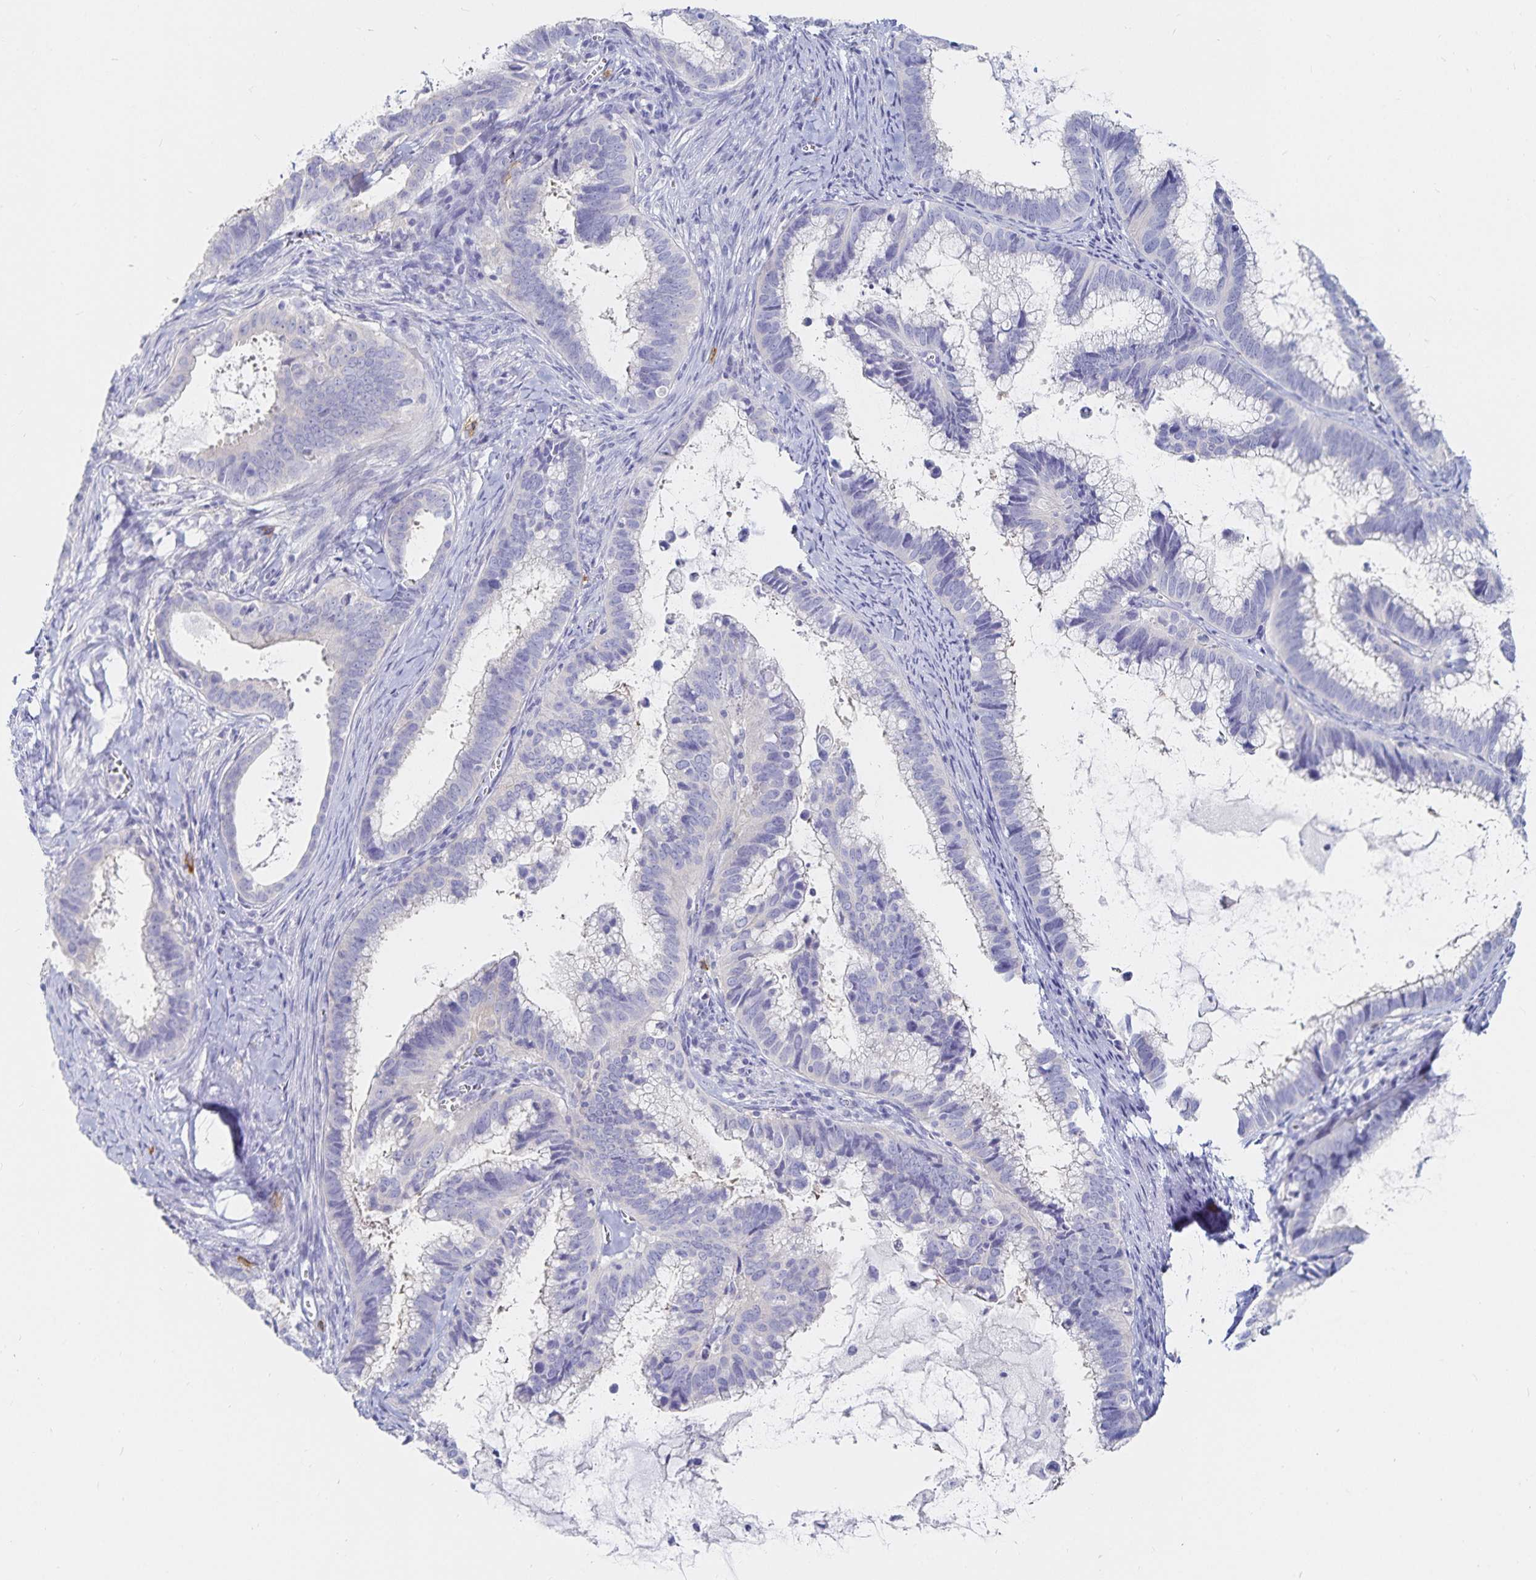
{"staining": {"intensity": "negative", "quantity": "none", "location": "none"}, "tissue": "cervical cancer", "cell_type": "Tumor cells", "image_type": "cancer", "snomed": [{"axis": "morphology", "description": "Adenocarcinoma, NOS"}, {"axis": "topography", "description": "Cervix"}], "caption": "Immunohistochemical staining of human cervical cancer (adenocarcinoma) shows no significant positivity in tumor cells.", "gene": "TNIP1", "patient": {"sex": "female", "age": 61}}